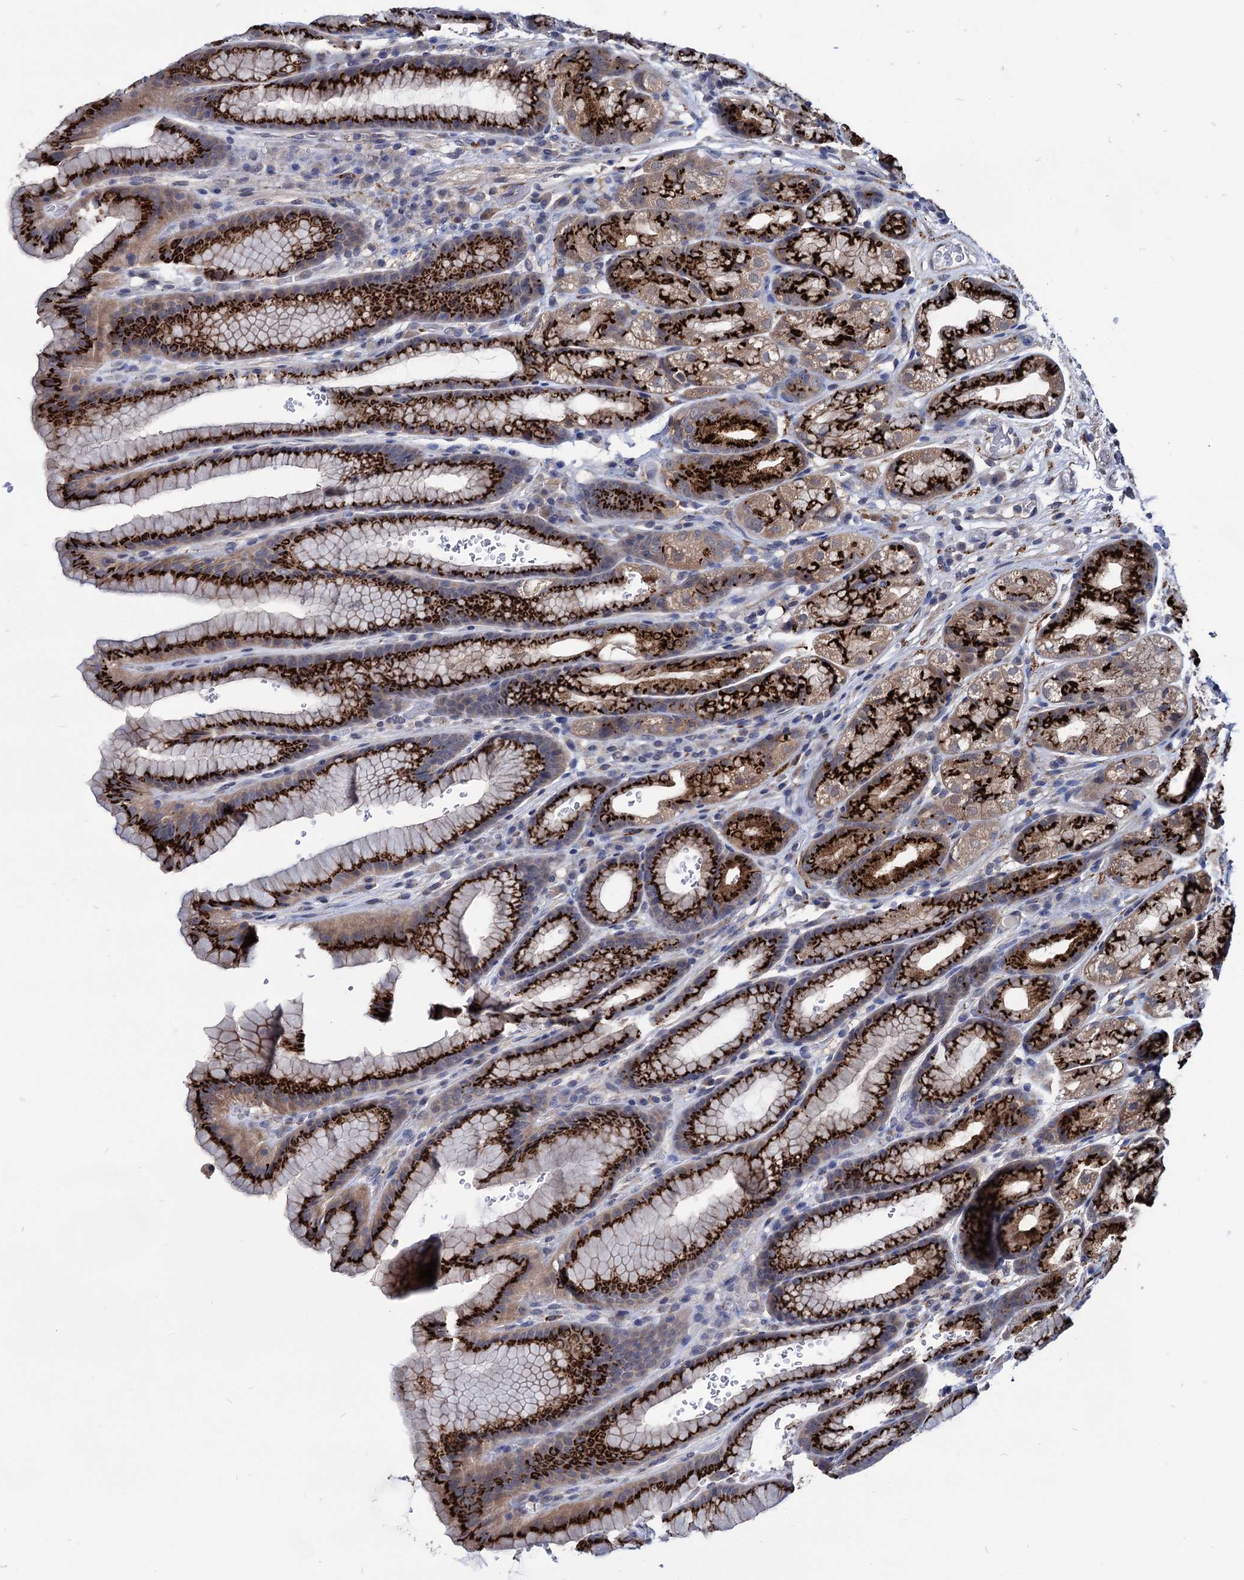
{"staining": {"intensity": "strong", "quantity": ">75%", "location": "cytoplasmic/membranous"}, "tissue": "stomach", "cell_type": "Glandular cells", "image_type": "normal", "snomed": [{"axis": "morphology", "description": "Normal tissue, NOS"}, {"axis": "morphology", "description": "Adenocarcinoma, NOS"}, {"axis": "topography", "description": "Stomach"}], "caption": "High-power microscopy captured an immunohistochemistry micrograph of normal stomach, revealing strong cytoplasmic/membranous expression in about >75% of glandular cells.", "gene": "ESD", "patient": {"sex": "male", "age": 57}}